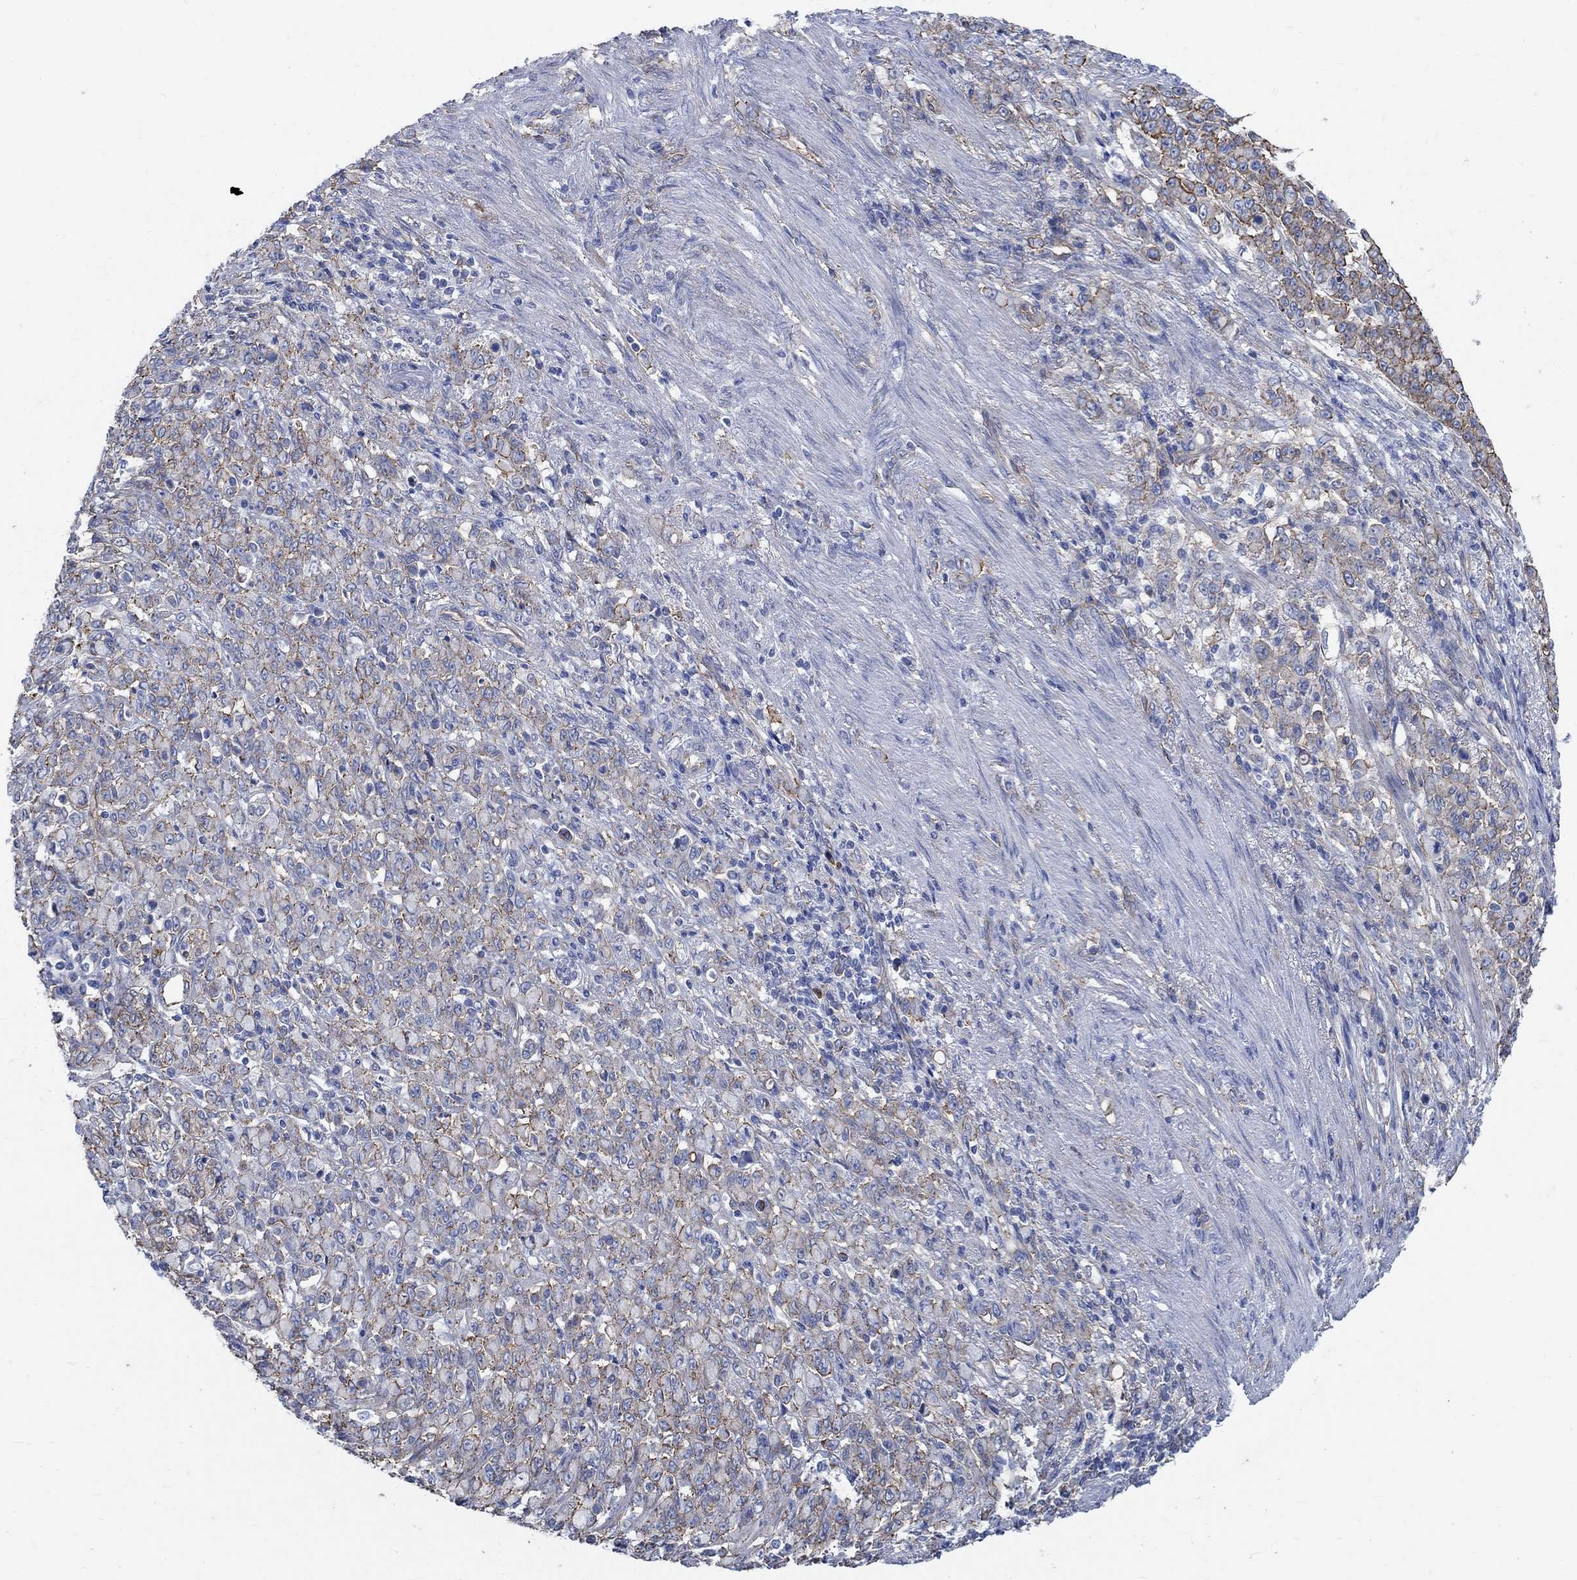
{"staining": {"intensity": "moderate", "quantity": "<25%", "location": "cytoplasmic/membranous"}, "tissue": "stomach cancer", "cell_type": "Tumor cells", "image_type": "cancer", "snomed": [{"axis": "morphology", "description": "Normal tissue, NOS"}, {"axis": "morphology", "description": "Adenocarcinoma, NOS"}, {"axis": "topography", "description": "Stomach"}], "caption": "High-power microscopy captured an immunohistochemistry (IHC) image of stomach adenocarcinoma, revealing moderate cytoplasmic/membranous positivity in about <25% of tumor cells. Nuclei are stained in blue.", "gene": "TMEM198", "patient": {"sex": "female", "age": 79}}